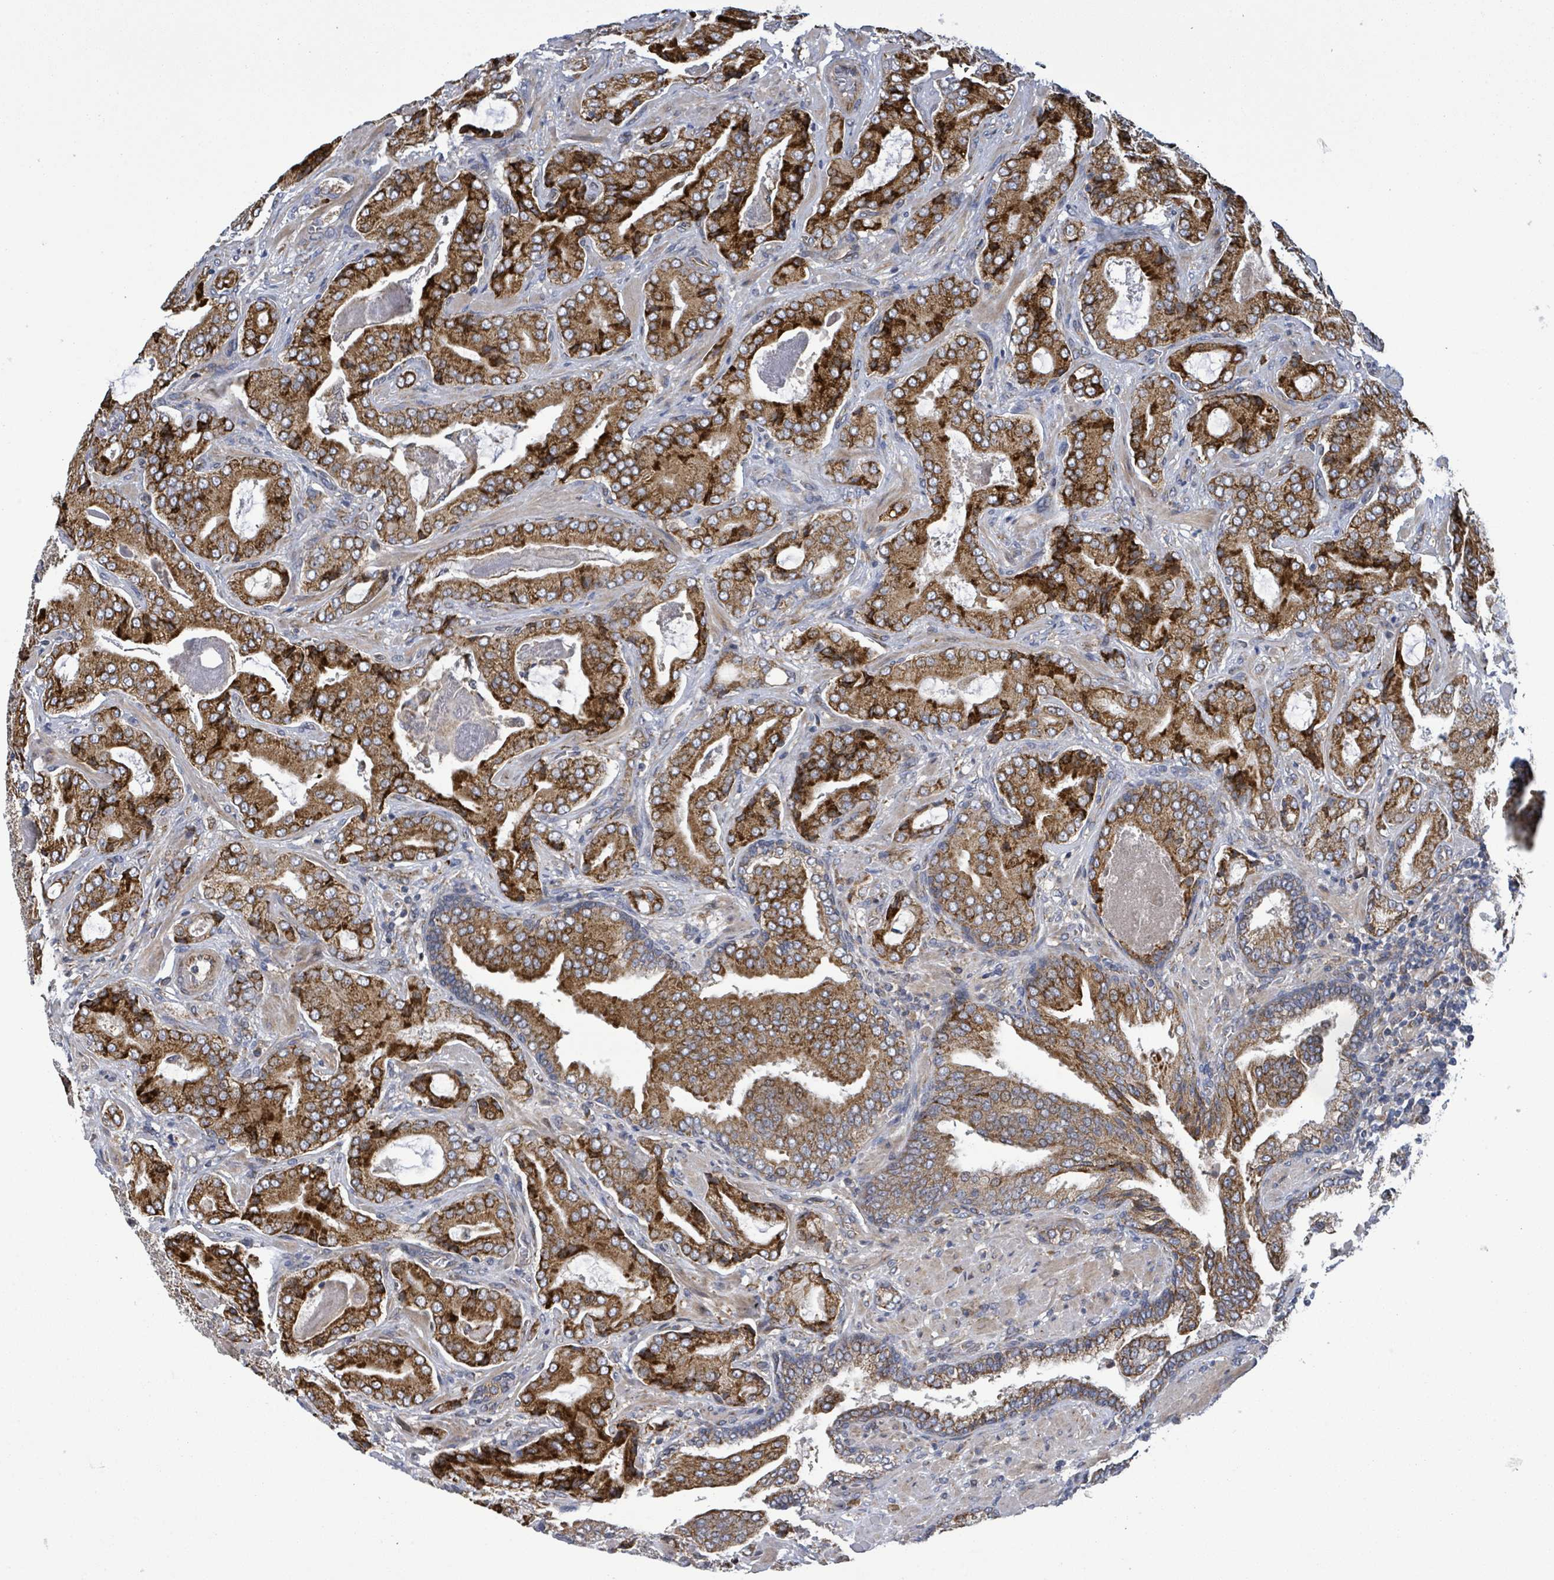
{"staining": {"intensity": "moderate", "quantity": ">75%", "location": "cytoplasmic/membranous"}, "tissue": "prostate cancer", "cell_type": "Tumor cells", "image_type": "cancer", "snomed": [{"axis": "morphology", "description": "Adenocarcinoma, High grade"}, {"axis": "topography", "description": "Prostate"}], "caption": "Protein staining of adenocarcinoma (high-grade) (prostate) tissue demonstrates moderate cytoplasmic/membranous staining in approximately >75% of tumor cells. (brown staining indicates protein expression, while blue staining denotes nuclei).", "gene": "NOMO1", "patient": {"sex": "male", "age": 68}}